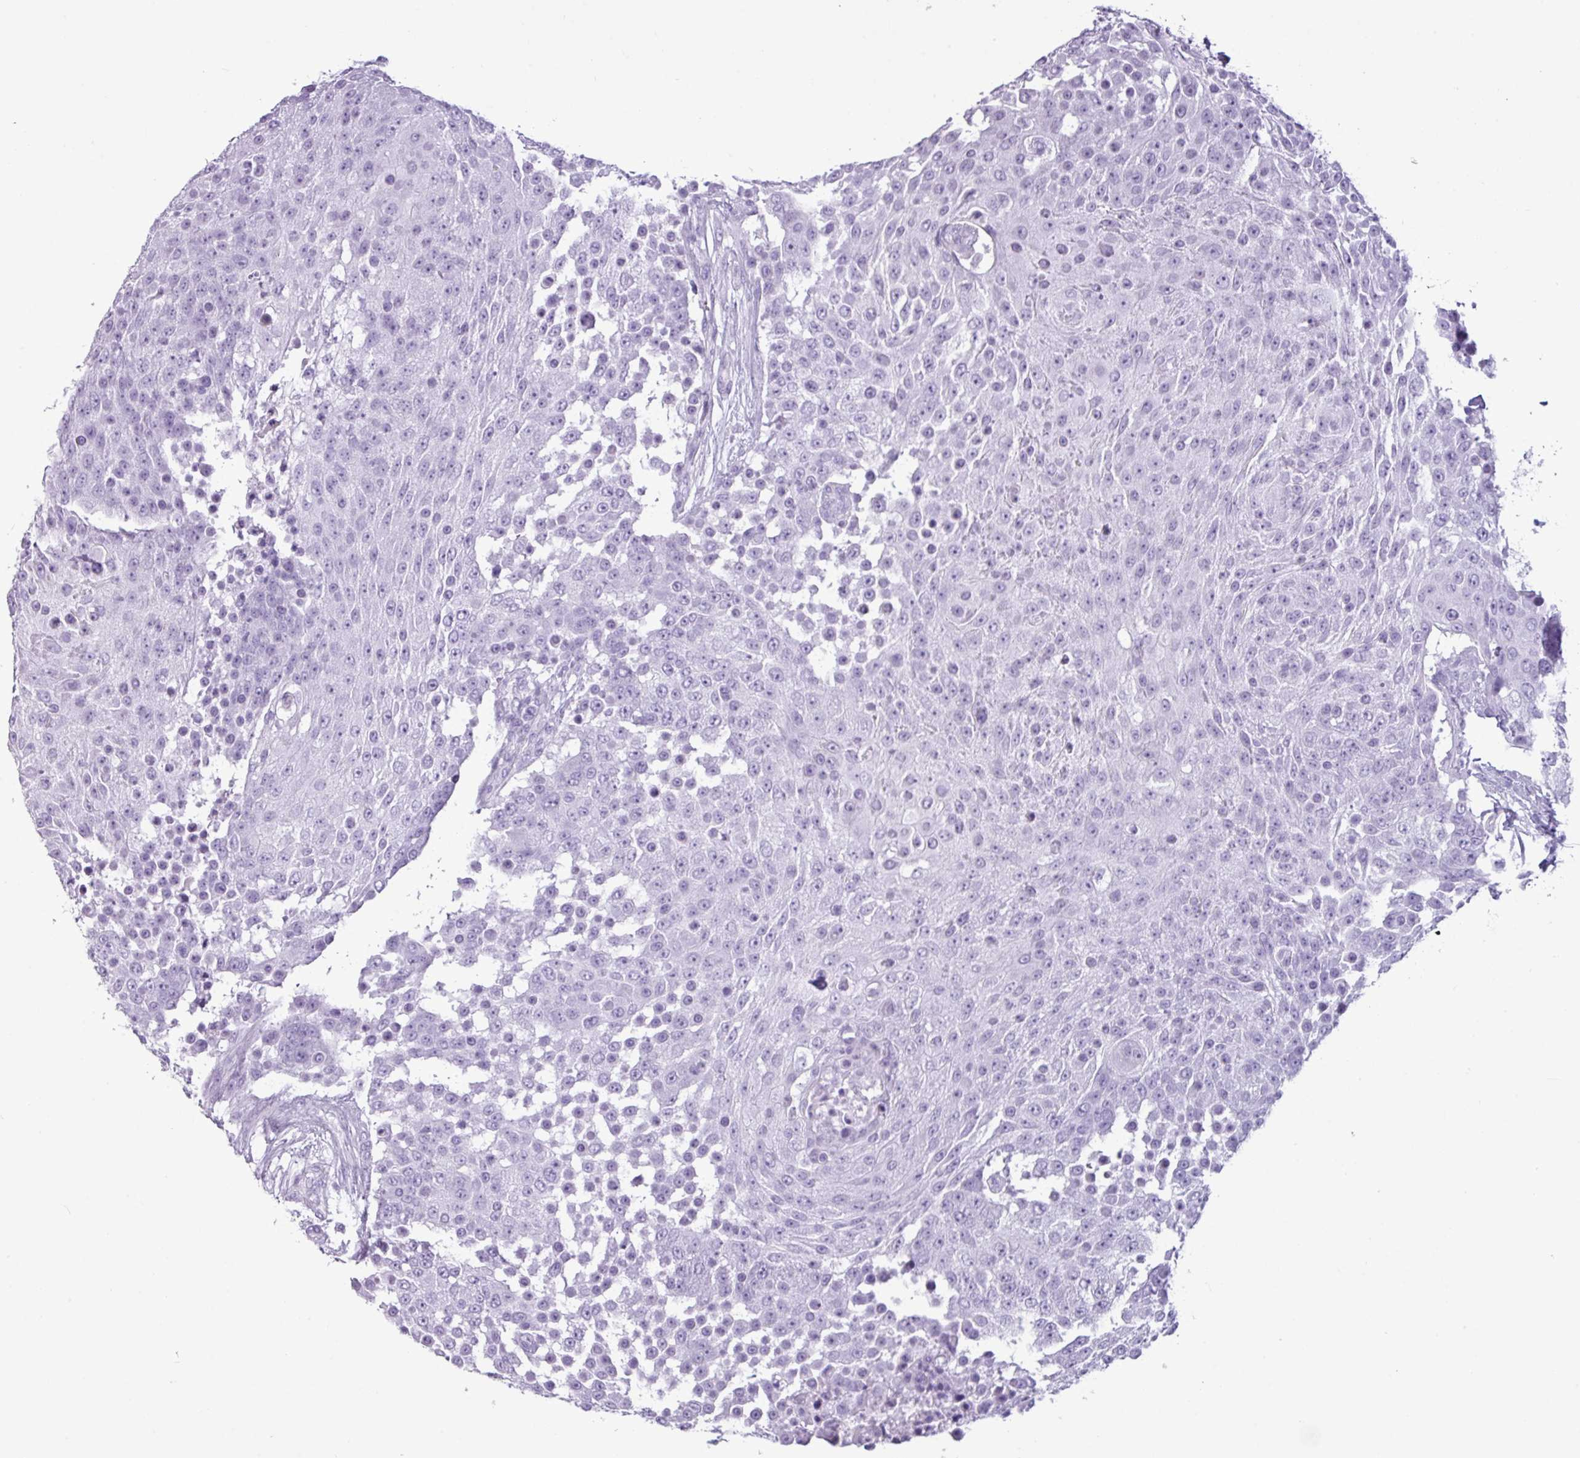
{"staining": {"intensity": "negative", "quantity": "none", "location": "none"}, "tissue": "urothelial cancer", "cell_type": "Tumor cells", "image_type": "cancer", "snomed": [{"axis": "morphology", "description": "Urothelial carcinoma, High grade"}, {"axis": "topography", "description": "Urinary bladder"}], "caption": "Immunohistochemical staining of high-grade urothelial carcinoma demonstrates no significant expression in tumor cells. (Brightfield microscopy of DAB (3,3'-diaminobenzidine) immunohistochemistry at high magnification).", "gene": "AMY1B", "patient": {"sex": "female", "age": 63}}